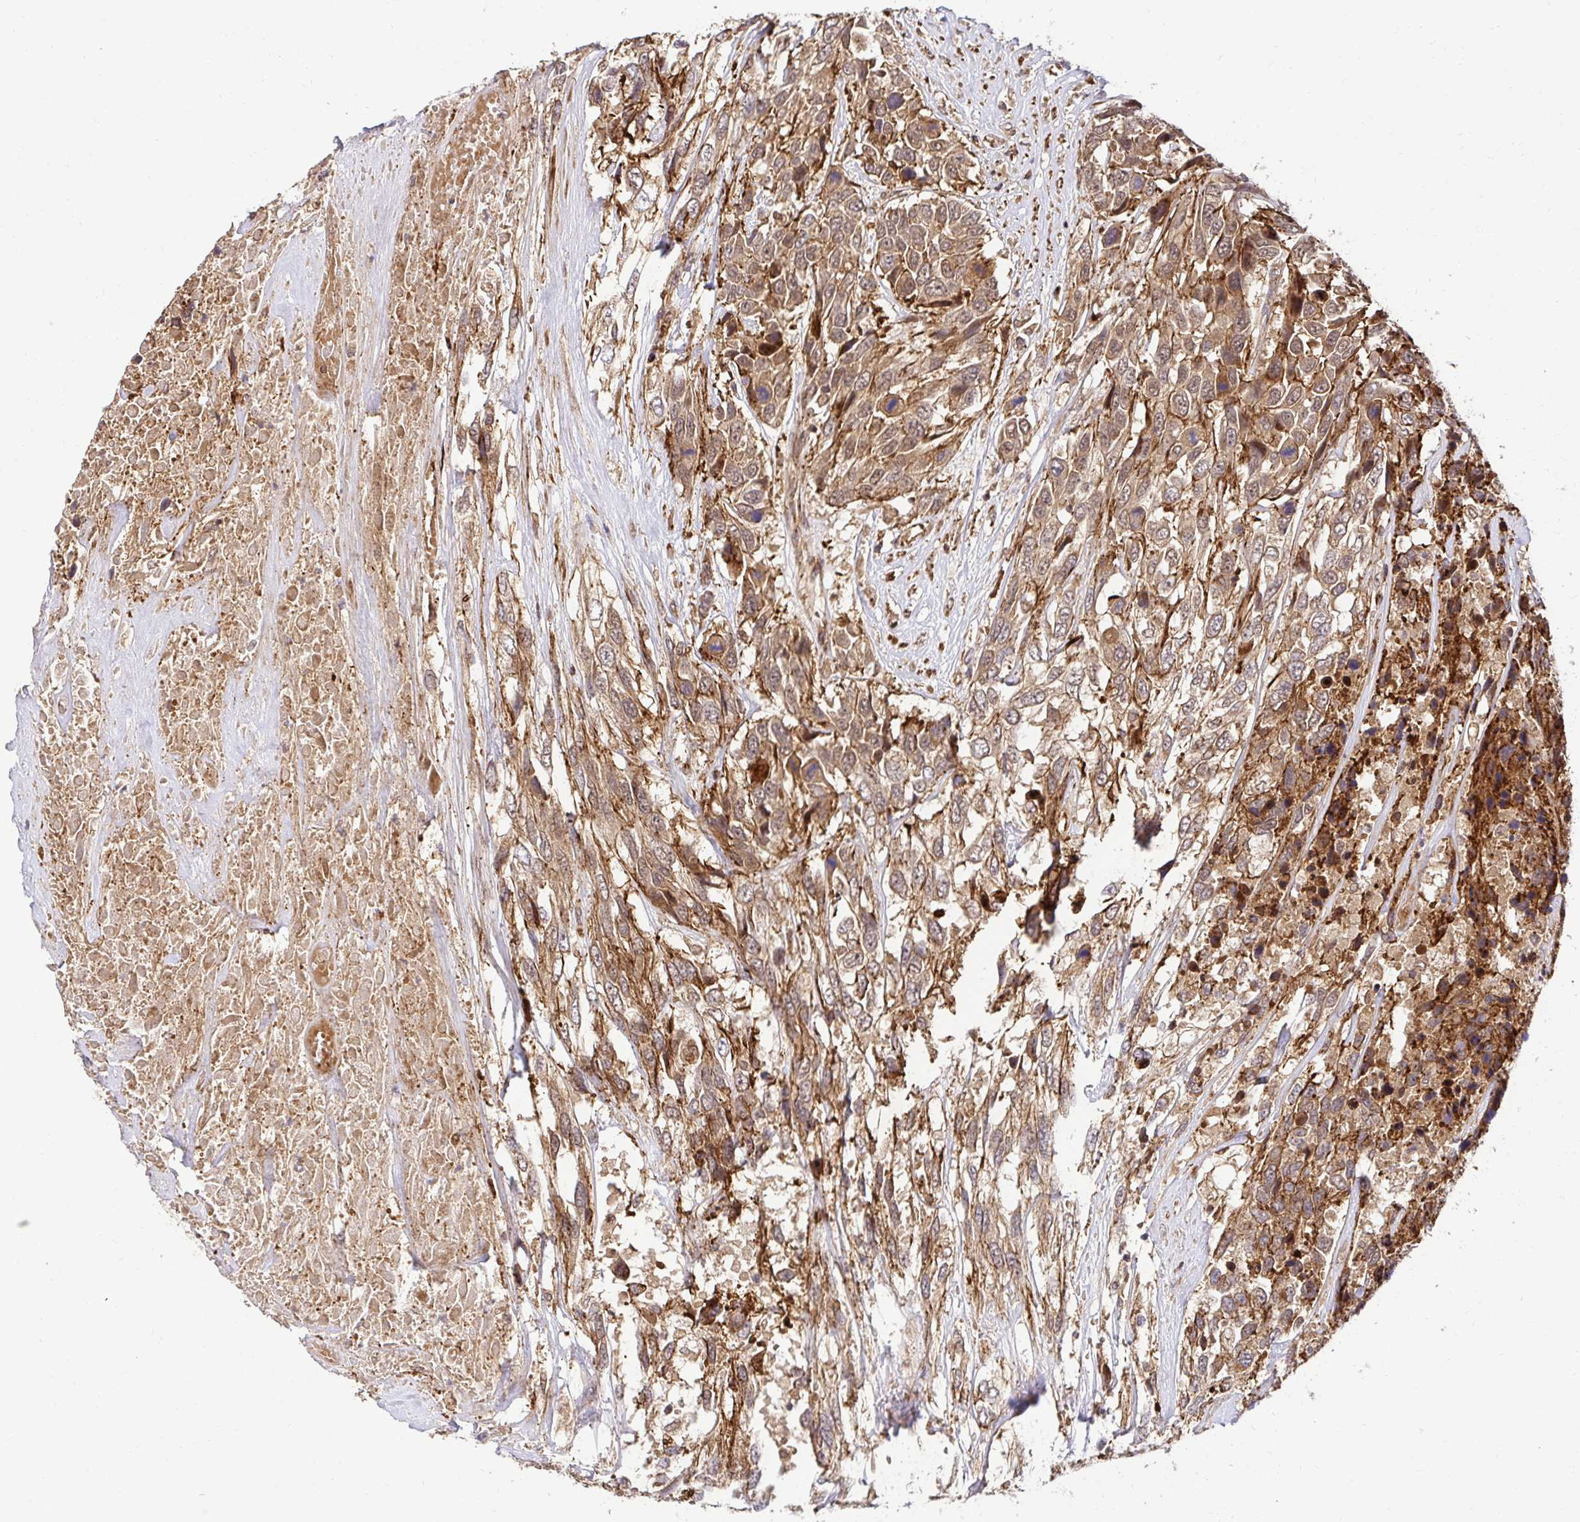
{"staining": {"intensity": "weak", "quantity": "25%-75%", "location": "cytoplasmic/membranous,nuclear"}, "tissue": "urothelial cancer", "cell_type": "Tumor cells", "image_type": "cancer", "snomed": [{"axis": "morphology", "description": "Urothelial carcinoma, High grade"}, {"axis": "topography", "description": "Urinary bladder"}], "caption": "This photomicrograph exhibits immunohistochemistry (IHC) staining of urothelial carcinoma (high-grade), with low weak cytoplasmic/membranous and nuclear expression in approximately 25%-75% of tumor cells.", "gene": "PSMA4", "patient": {"sex": "female", "age": 70}}